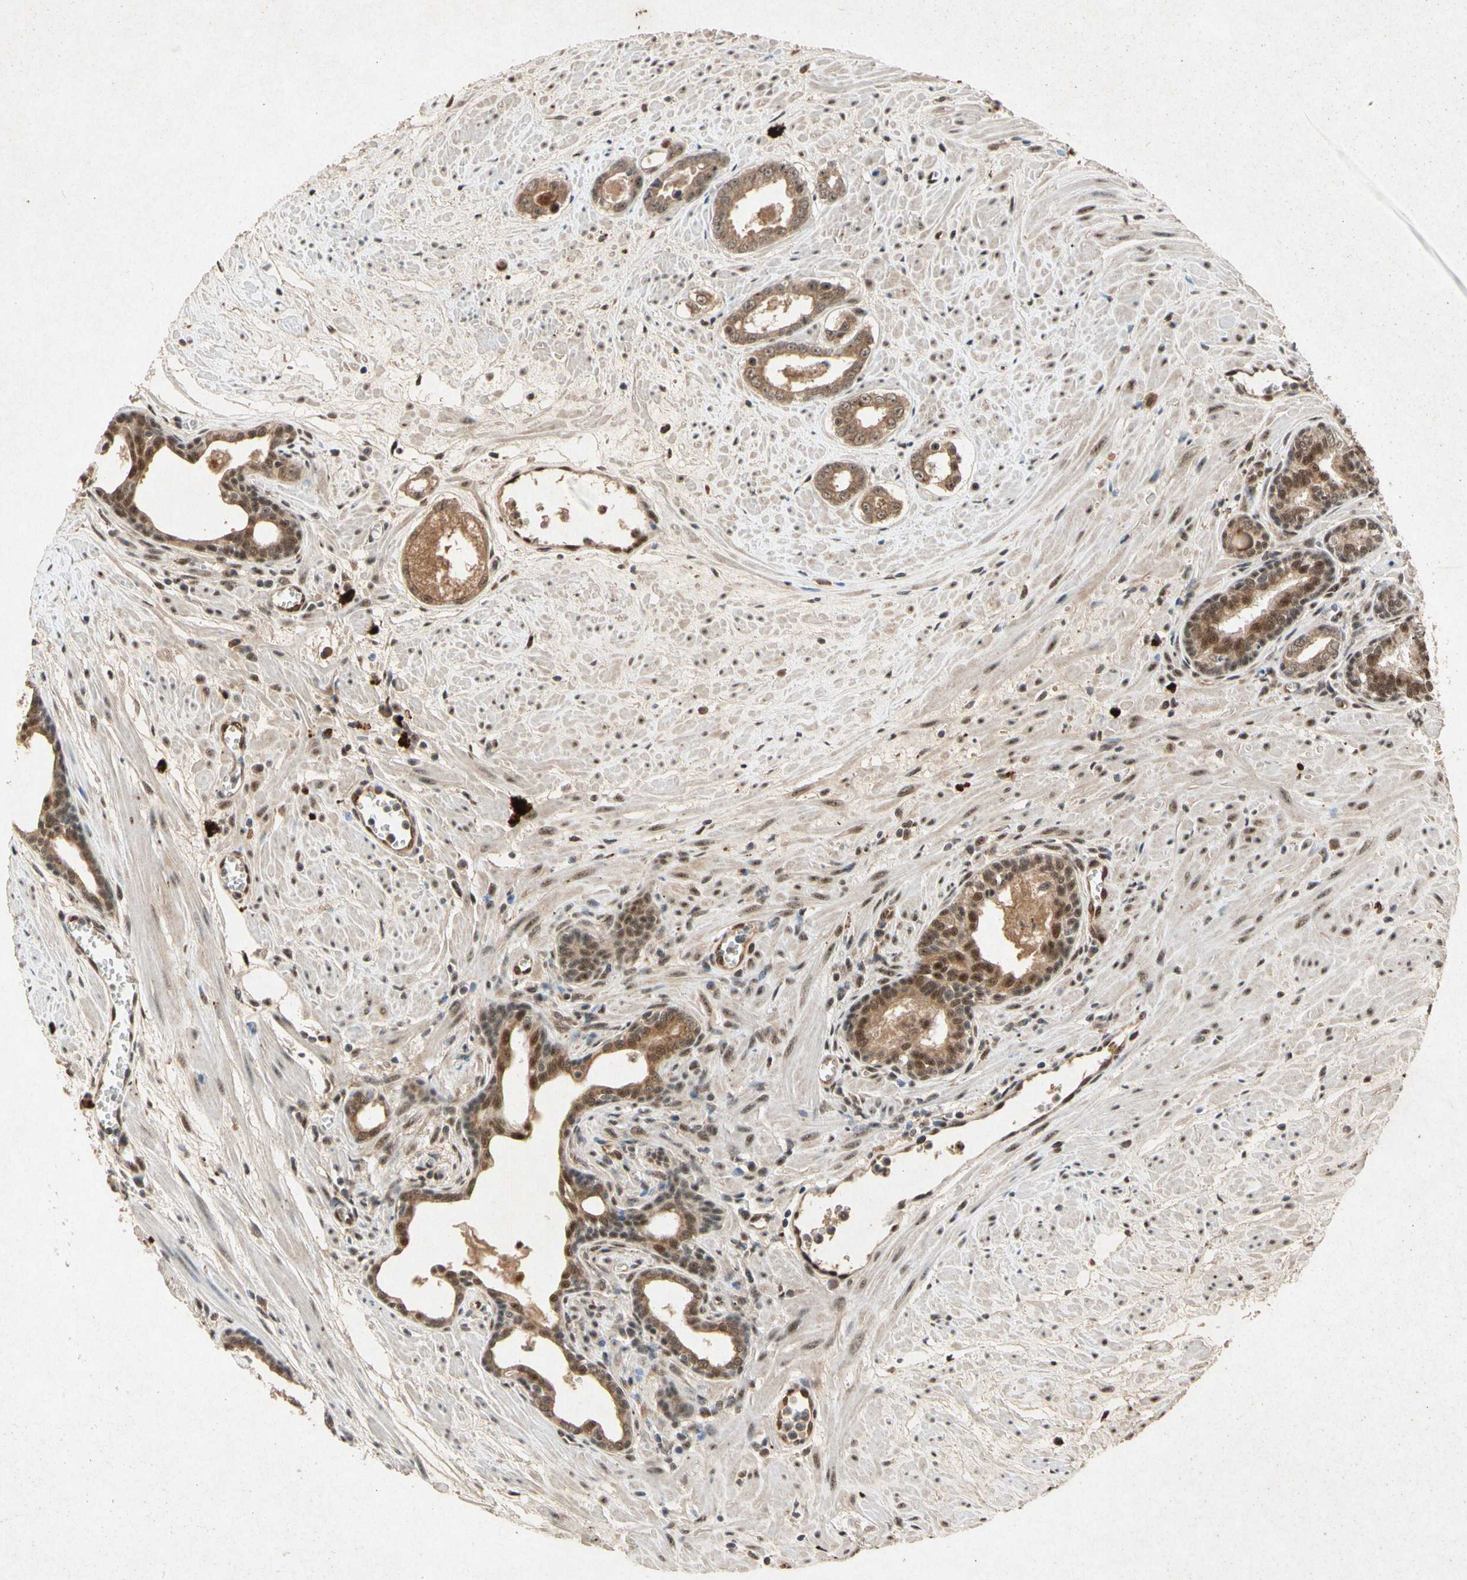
{"staining": {"intensity": "moderate", "quantity": ">75%", "location": "cytoplasmic/membranous,nuclear"}, "tissue": "prostate cancer", "cell_type": "Tumor cells", "image_type": "cancer", "snomed": [{"axis": "morphology", "description": "Adenocarcinoma, Low grade"}, {"axis": "topography", "description": "Prostate"}], "caption": "Immunohistochemistry (IHC) of adenocarcinoma (low-grade) (prostate) reveals medium levels of moderate cytoplasmic/membranous and nuclear staining in approximately >75% of tumor cells.", "gene": "PML", "patient": {"sex": "male", "age": 57}}